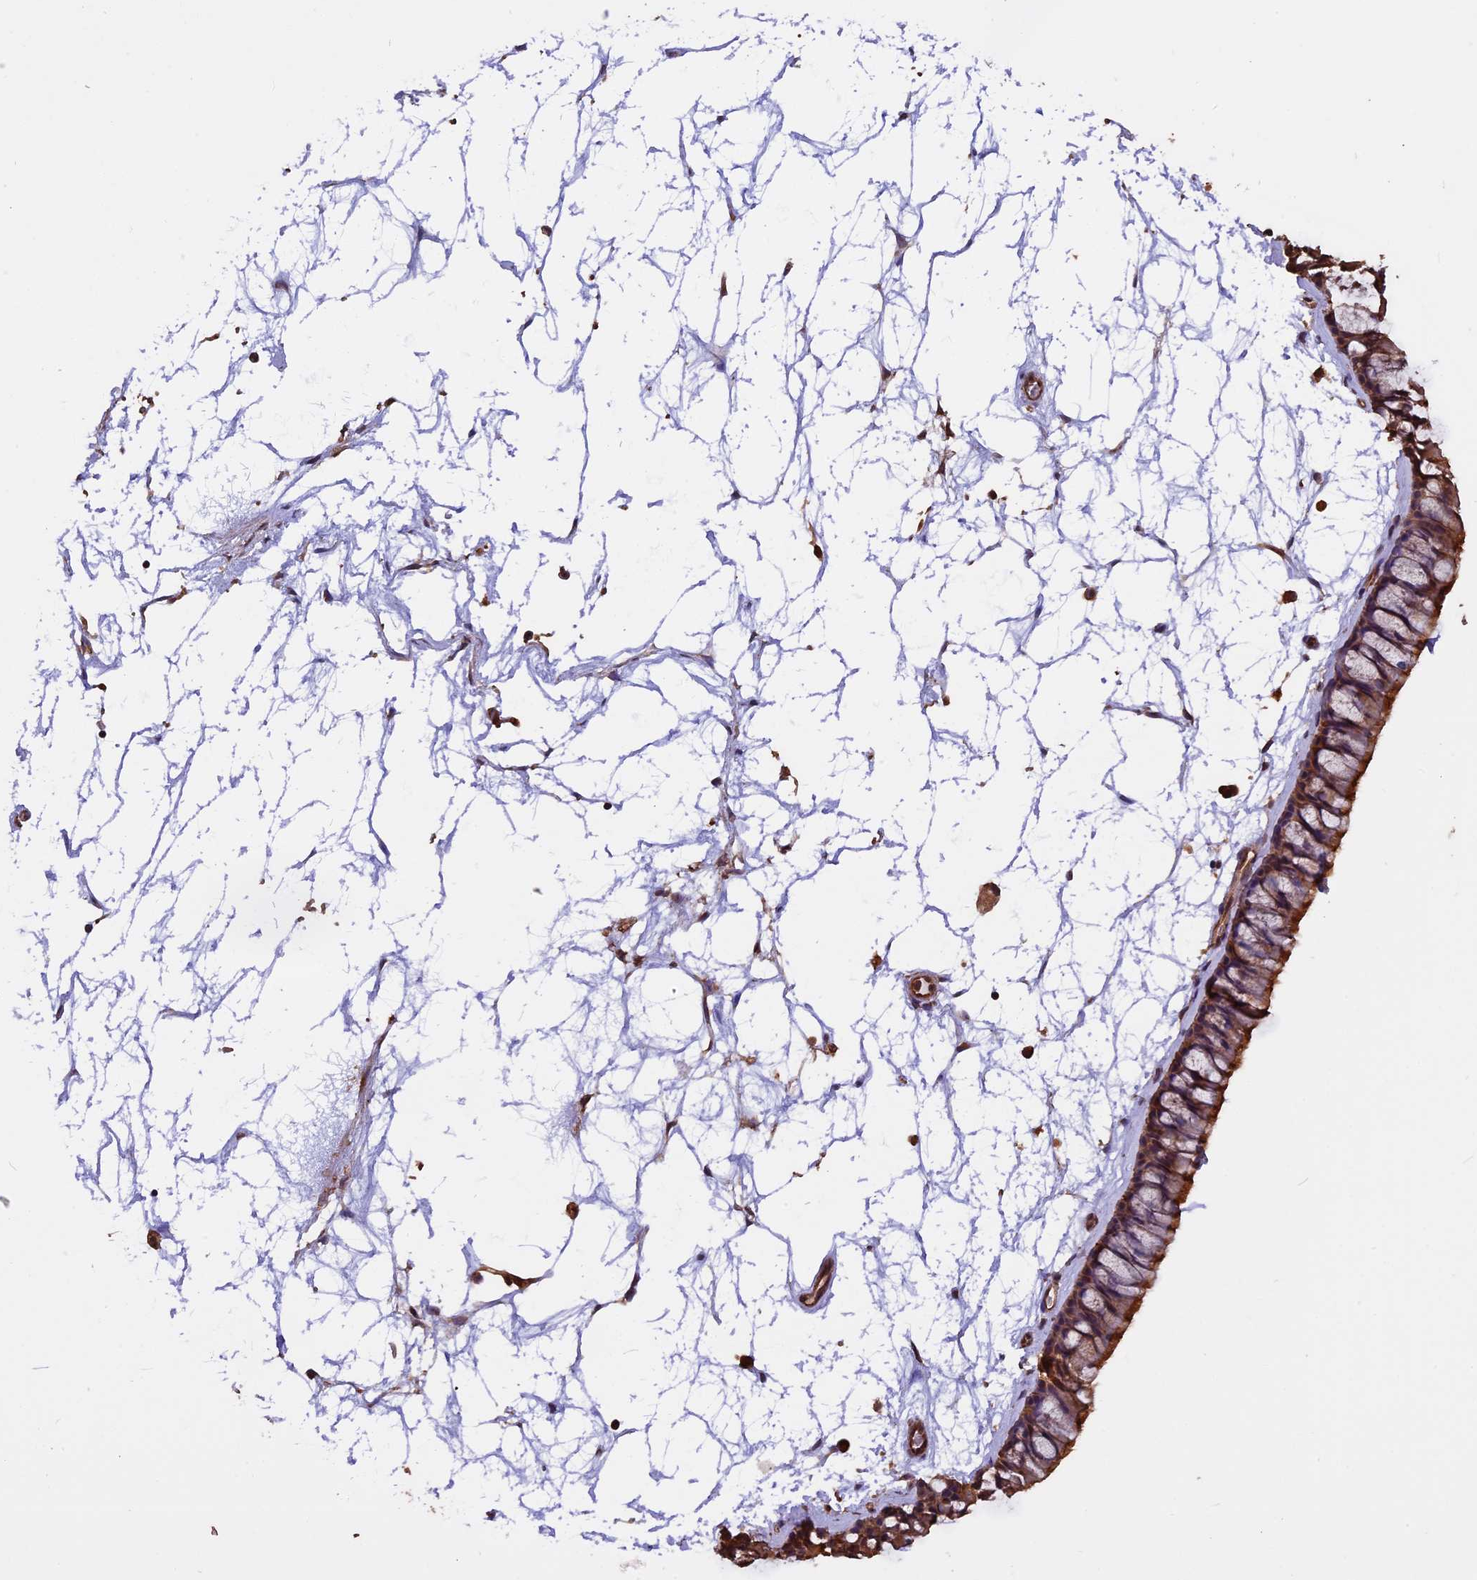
{"staining": {"intensity": "moderate", "quantity": ">75%", "location": "cytoplasmic/membranous"}, "tissue": "nasopharynx", "cell_type": "Respiratory epithelial cells", "image_type": "normal", "snomed": [{"axis": "morphology", "description": "Normal tissue, NOS"}, {"axis": "topography", "description": "Nasopharynx"}], "caption": "Nasopharynx stained with immunohistochemistry (IHC) shows moderate cytoplasmic/membranous staining in approximately >75% of respiratory epithelial cells. (IHC, brightfield microscopy, high magnification).", "gene": "CHMP2A", "patient": {"sex": "male", "age": 64}}